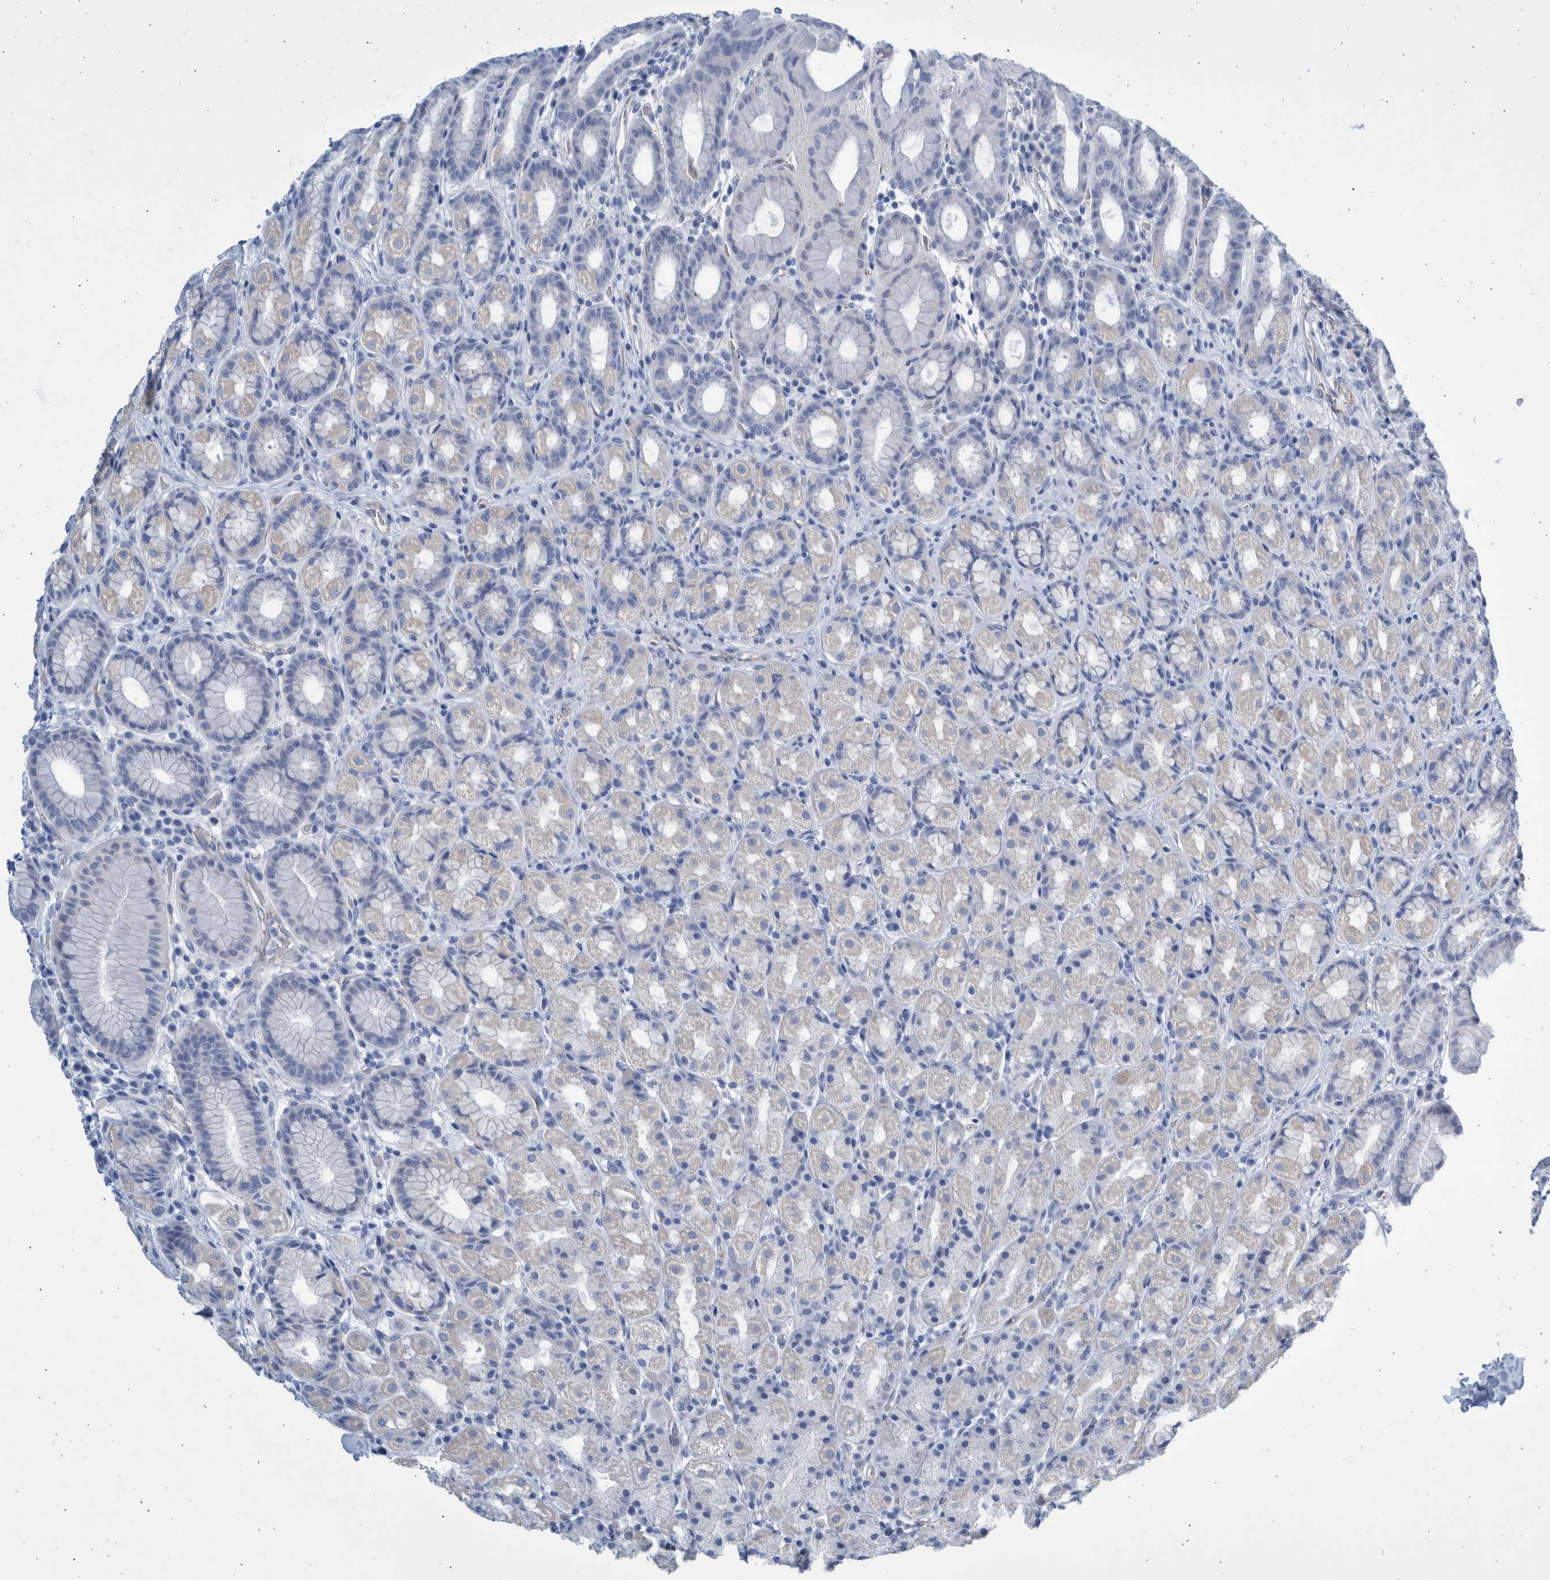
{"staining": {"intensity": "negative", "quantity": "none", "location": "none"}, "tissue": "stomach", "cell_type": "Glandular cells", "image_type": "normal", "snomed": [{"axis": "morphology", "description": "Normal tissue, NOS"}, {"axis": "topography", "description": "Stomach, upper"}], "caption": "Unremarkable stomach was stained to show a protein in brown. There is no significant positivity in glandular cells. (DAB (3,3'-diaminobenzidine) immunohistochemistry (IHC) visualized using brightfield microscopy, high magnification).", "gene": "SLC34A3", "patient": {"sex": "male", "age": 68}}